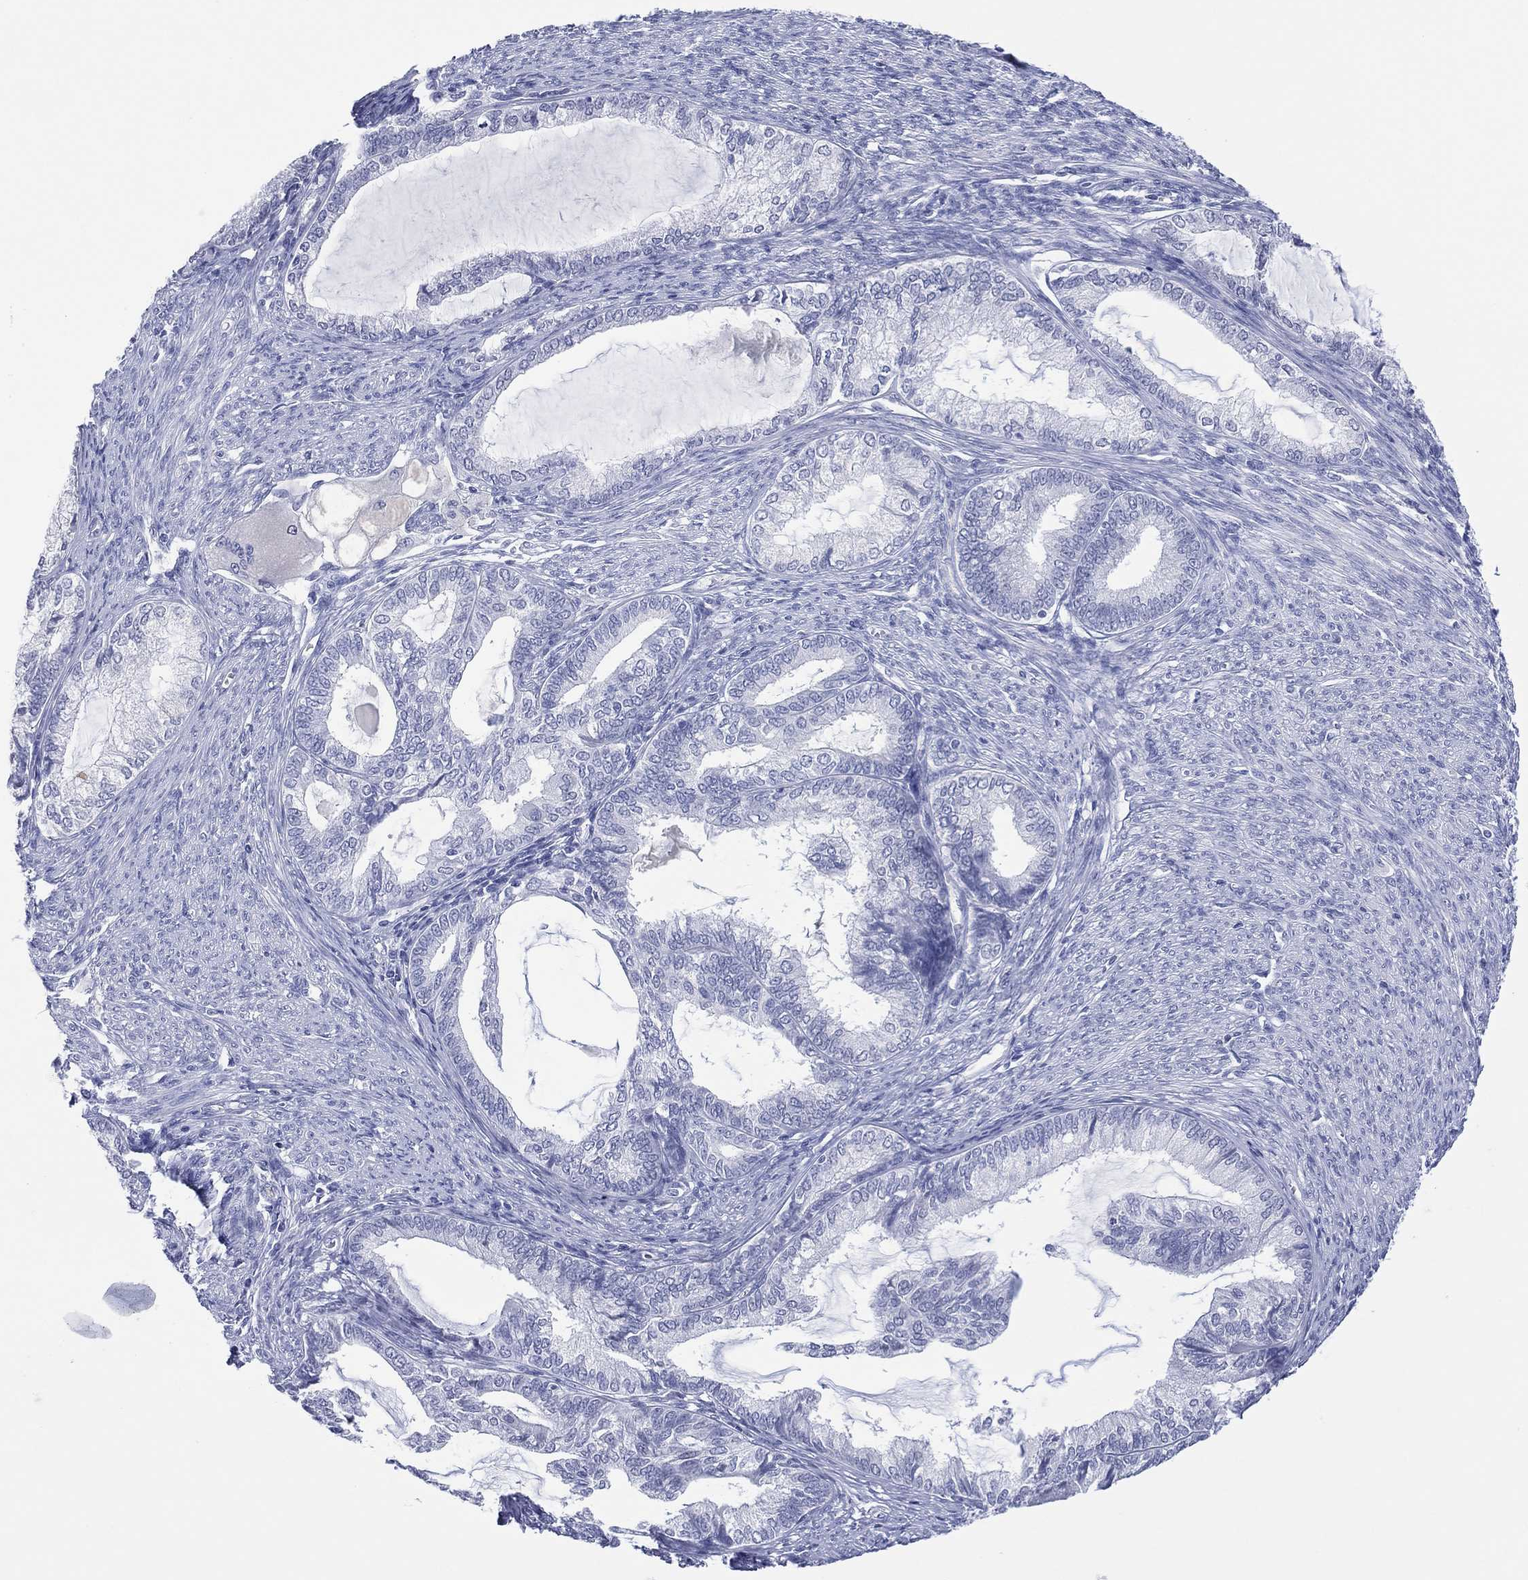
{"staining": {"intensity": "negative", "quantity": "none", "location": "none"}, "tissue": "endometrial cancer", "cell_type": "Tumor cells", "image_type": "cancer", "snomed": [{"axis": "morphology", "description": "Adenocarcinoma, NOS"}, {"axis": "topography", "description": "Endometrium"}], "caption": "This is an IHC micrograph of human endometrial cancer (adenocarcinoma). There is no staining in tumor cells.", "gene": "UTF1", "patient": {"sex": "female", "age": 86}}